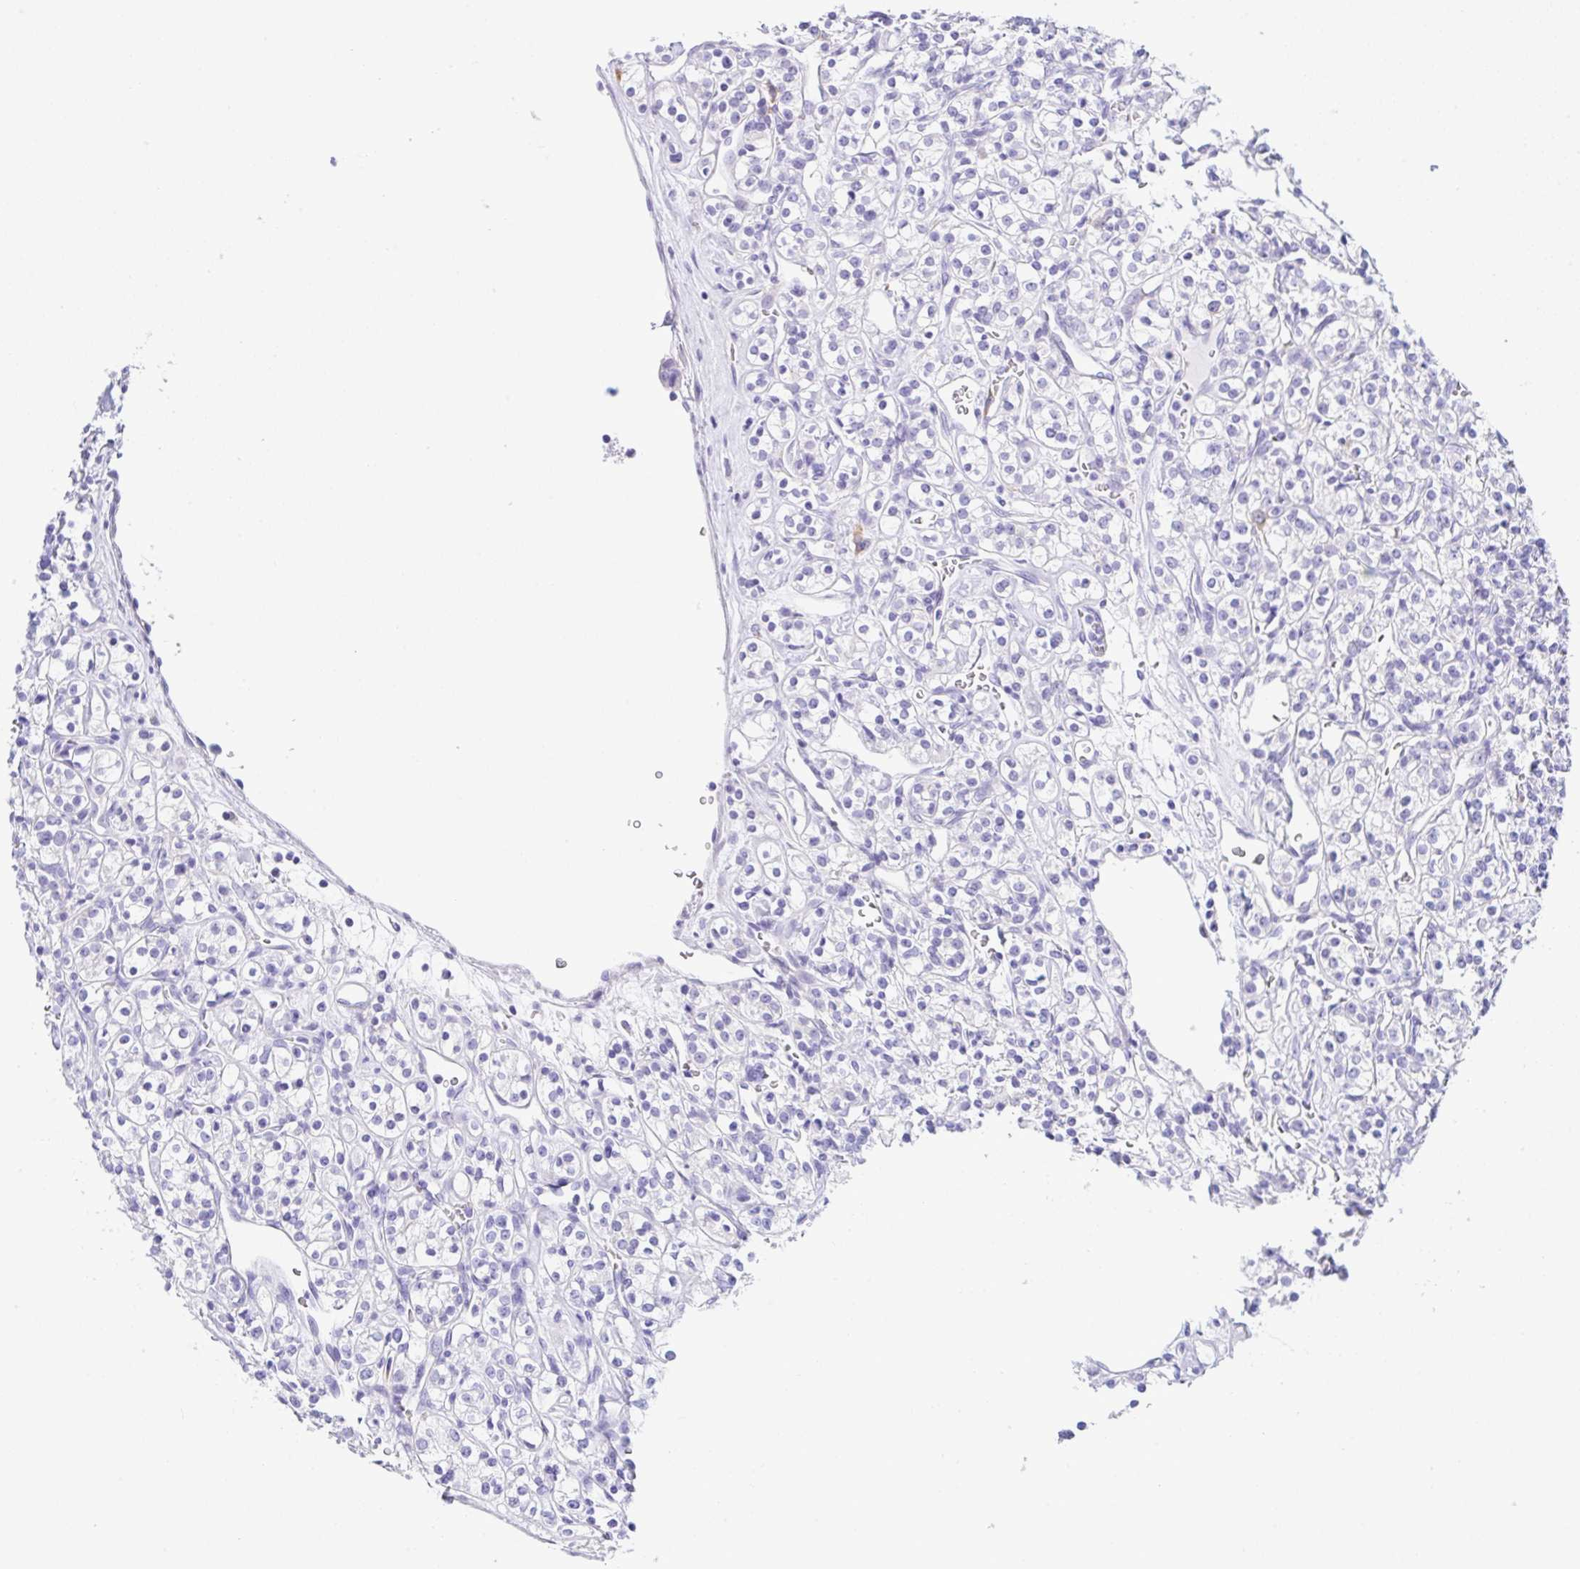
{"staining": {"intensity": "negative", "quantity": "none", "location": "none"}, "tissue": "renal cancer", "cell_type": "Tumor cells", "image_type": "cancer", "snomed": [{"axis": "morphology", "description": "Adenocarcinoma, NOS"}, {"axis": "topography", "description": "Kidney"}], "caption": "Immunohistochemistry (IHC) micrograph of renal cancer (adenocarcinoma) stained for a protein (brown), which shows no expression in tumor cells. (Brightfield microscopy of DAB immunohistochemistry at high magnification).", "gene": "RRM2", "patient": {"sex": "male", "age": 77}}